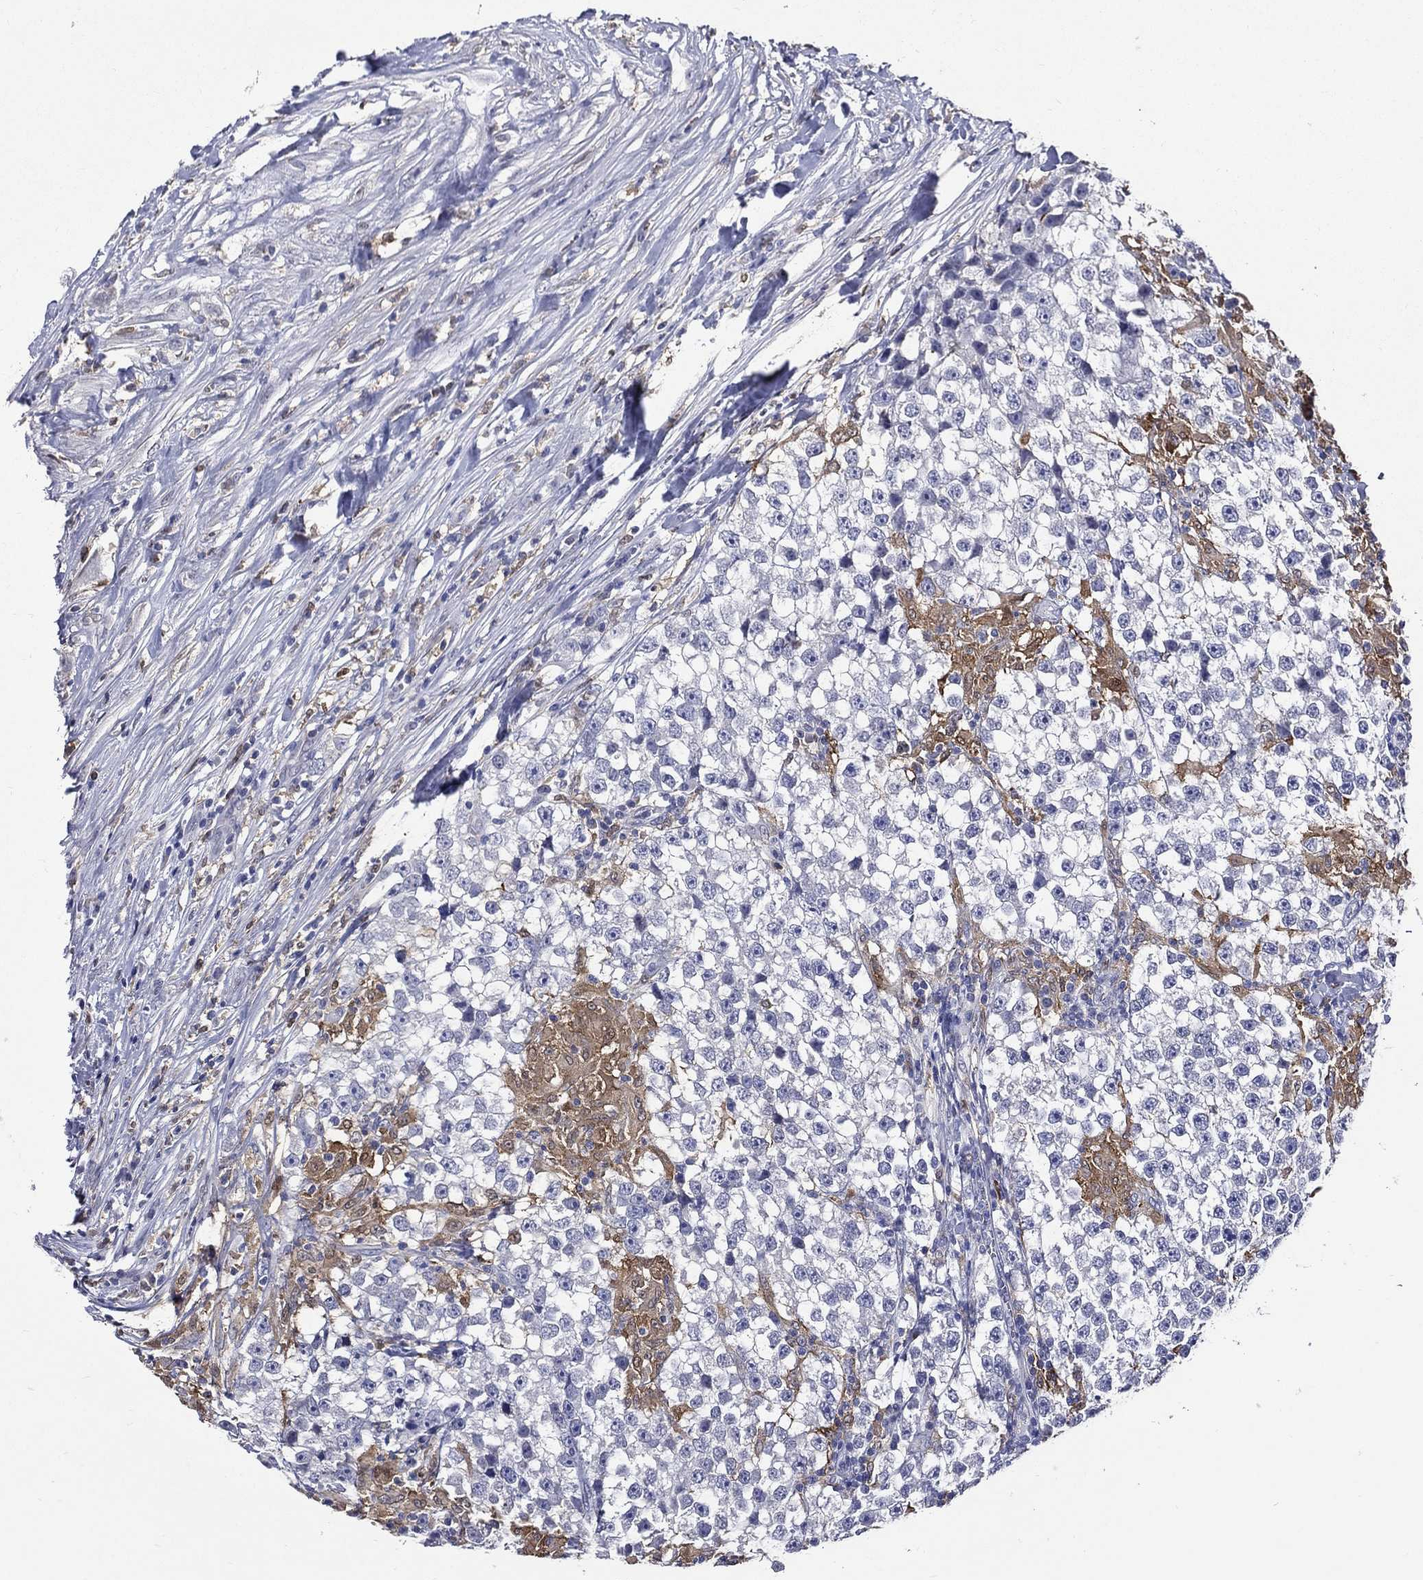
{"staining": {"intensity": "negative", "quantity": "none", "location": "none"}, "tissue": "testis cancer", "cell_type": "Tumor cells", "image_type": "cancer", "snomed": [{"axis": "morphology", "description": "Seminoma, NOS"}, {"axis": "topography", "description": "Testis"}], "caption": "An IHC image of testis seminoma is shown. There is no staining in tumor cells of testis seminoma.", "gene": "GPR171", "patient": {"sex": "male", "age": 46}}